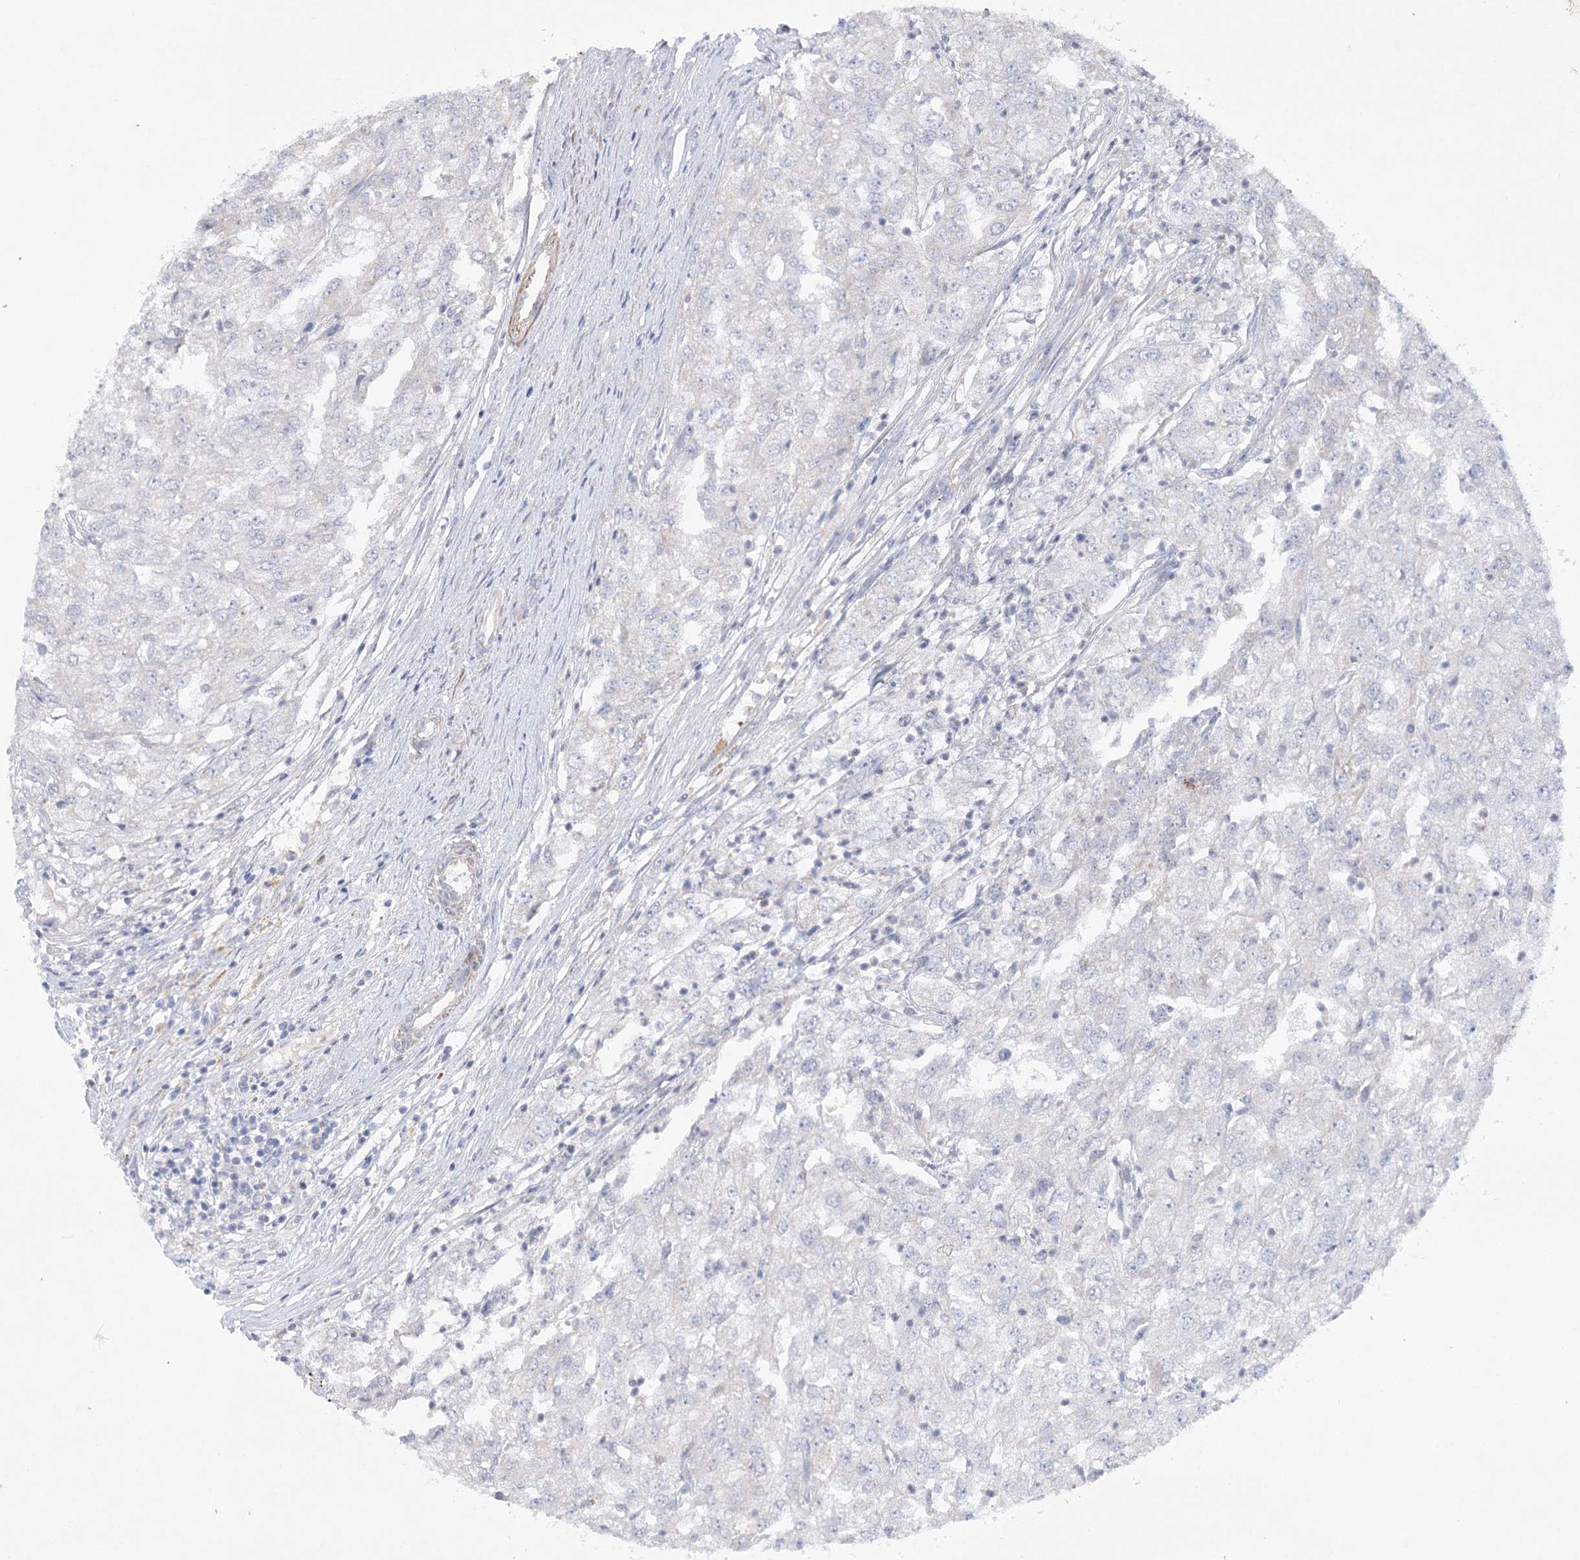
{"staining": {"intensity": "negative", "quantity": "none", "location": "none"}, "tissue": "renal cancer", "cell_type": "Tumor cells", "image_type": "cancer", "snomed": [{"axis": "morphology", "description": "Adenocarcinoma, NOS"}, {"axis": "topography", "description": "Kidney"}], "caption": "Protein analysis of renal cancer reveals no significant positivity in tumor cells.", "gene": "DHTKD1", "patient": {"sex": "female", "age": 54}}